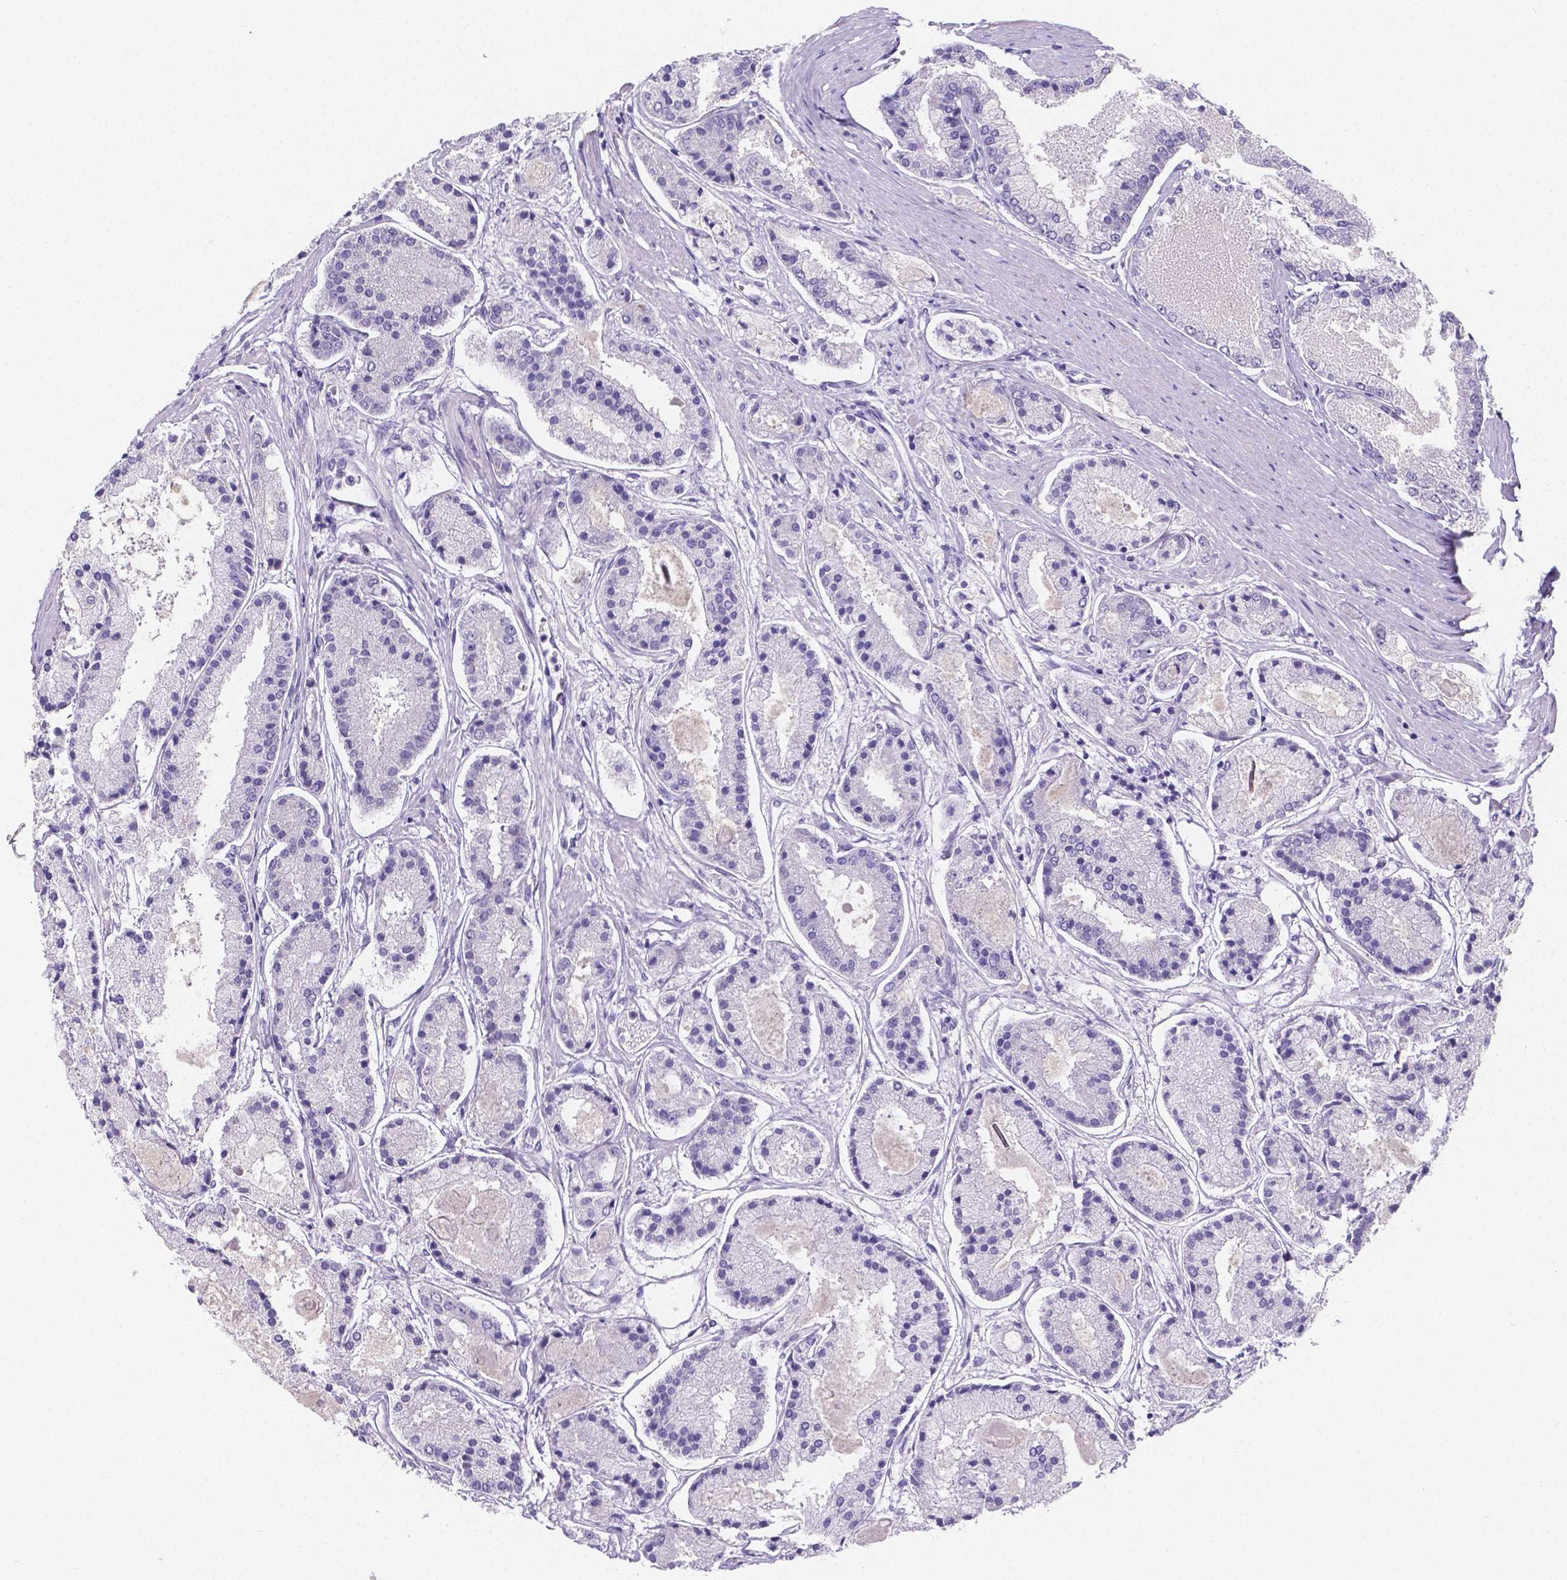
{"staining": {"intensity": "negative", "quantity": "none", "location": "none"}, "tissue": "prostate cancer", "cell_type": "Tumor cells", "image_type": "cancer", "snomed": [{"axis": "morphology", "description": "Adenocarcinoma, High grade"}, {"axis": "topography", "description": "Prostate"}], "caption": "DAB (3,3'-diaminobenzidine) immunohistochemical staining of prostate cancer (high-grade adenocarcinoma) displays no significant positivity in tumor cells. (DAB (3,3'-diaminobenzidine) immunohistochemistry, high magnification).", "gene": "PLXNA4", "patient": {"sex": "male", "age": 67}}